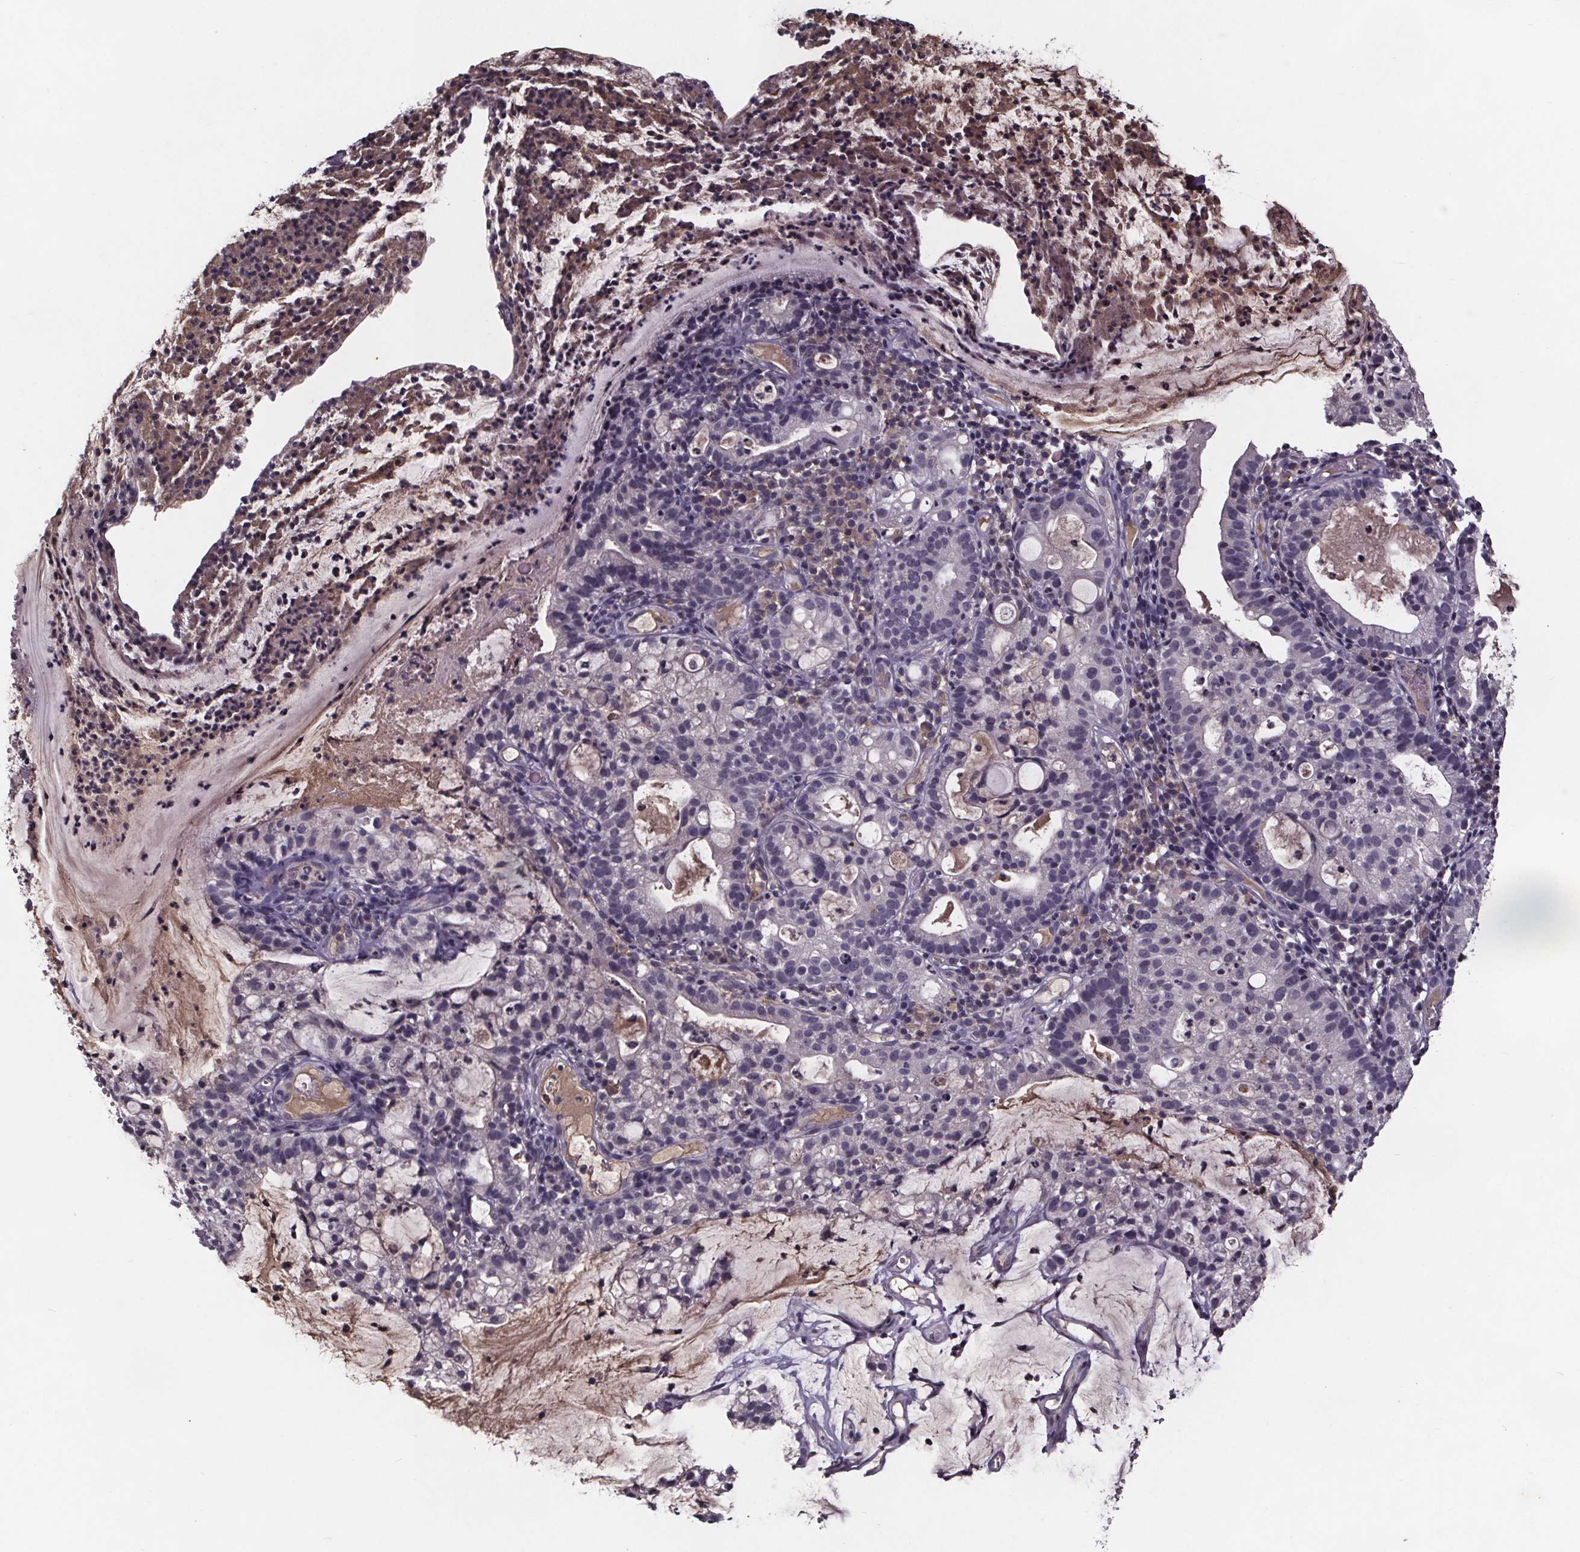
{"staining": {"intensity": "negative", "quantity": "none", "location": "none"}, "tissue": "cervical cancer", "cell_type": "Tumor cells", "image_type": "cancer", "snomed": [{"axis": "morphology", "description": "Adenocarcinoma, NOS"}, {"axis": "topography", "description": "Cervix"}], "caption": "There is no significant positivity in tumor cells of cervical cancer (adenocarcinoma).", "gene": "NPHP4", "patient": {"sex": "female", "age": 41}}